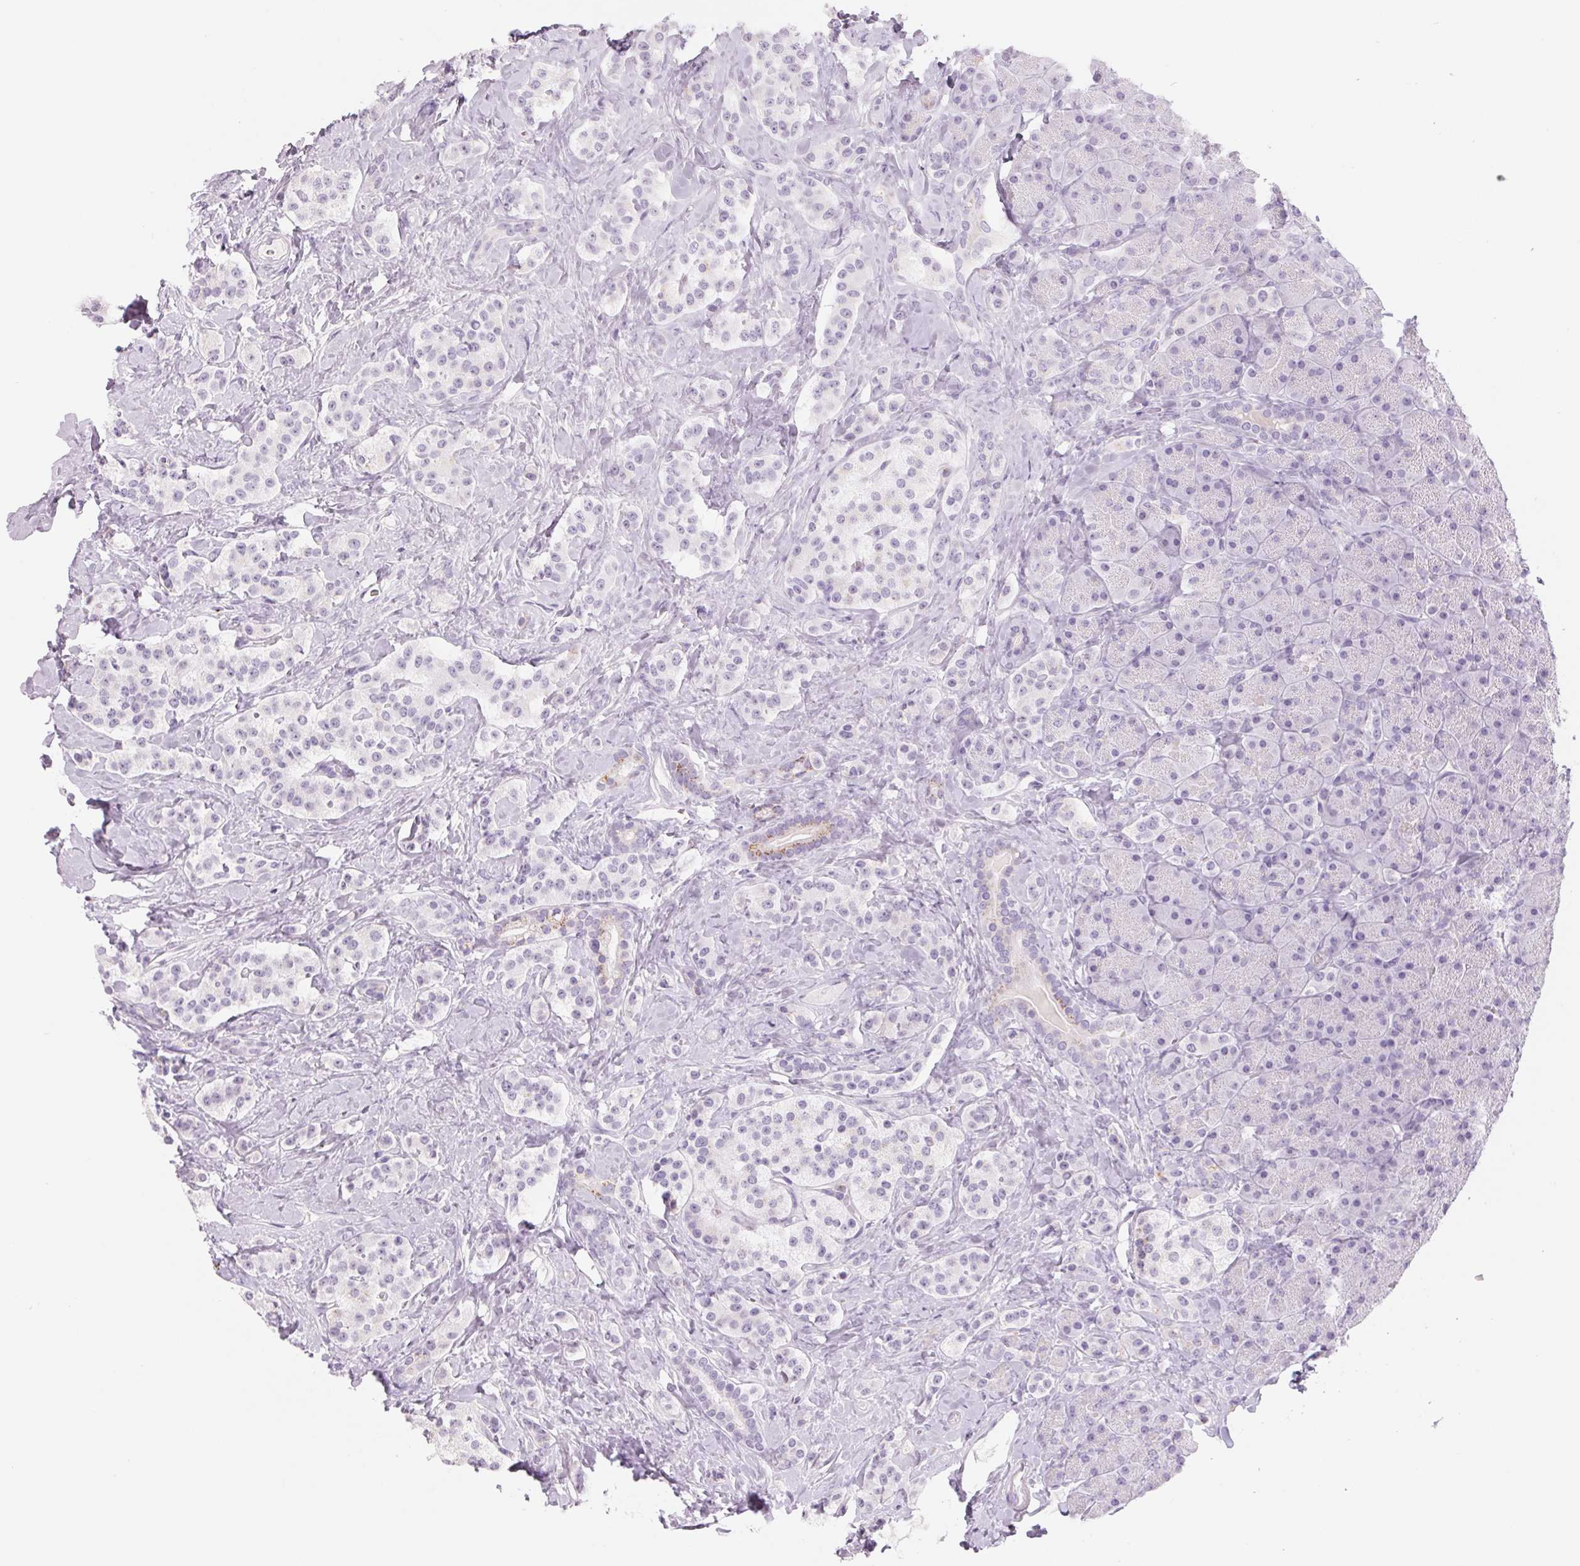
{"staining": {"intensity": "negative", "quantity": "none", "location": "none"}, "tissue": "carcinoid", "cell_type": "Tumor cells", "image_type": "cancer", "snomed": [{"axis": "morphology", "description": "Normal tissue, NOS"}, {"axis": "morphology", "description": "Carcinoid, malignant, NOS"}, {"axis": "topography", "description": "Pancreas"}], "caption": "IHC histopathology image of human carcinoid (malignant) stained for a protein (brown), which reveals no expression in tumor cells.", "gene": "GALNT7", "patient": {"sex": "male", "age": 36}}